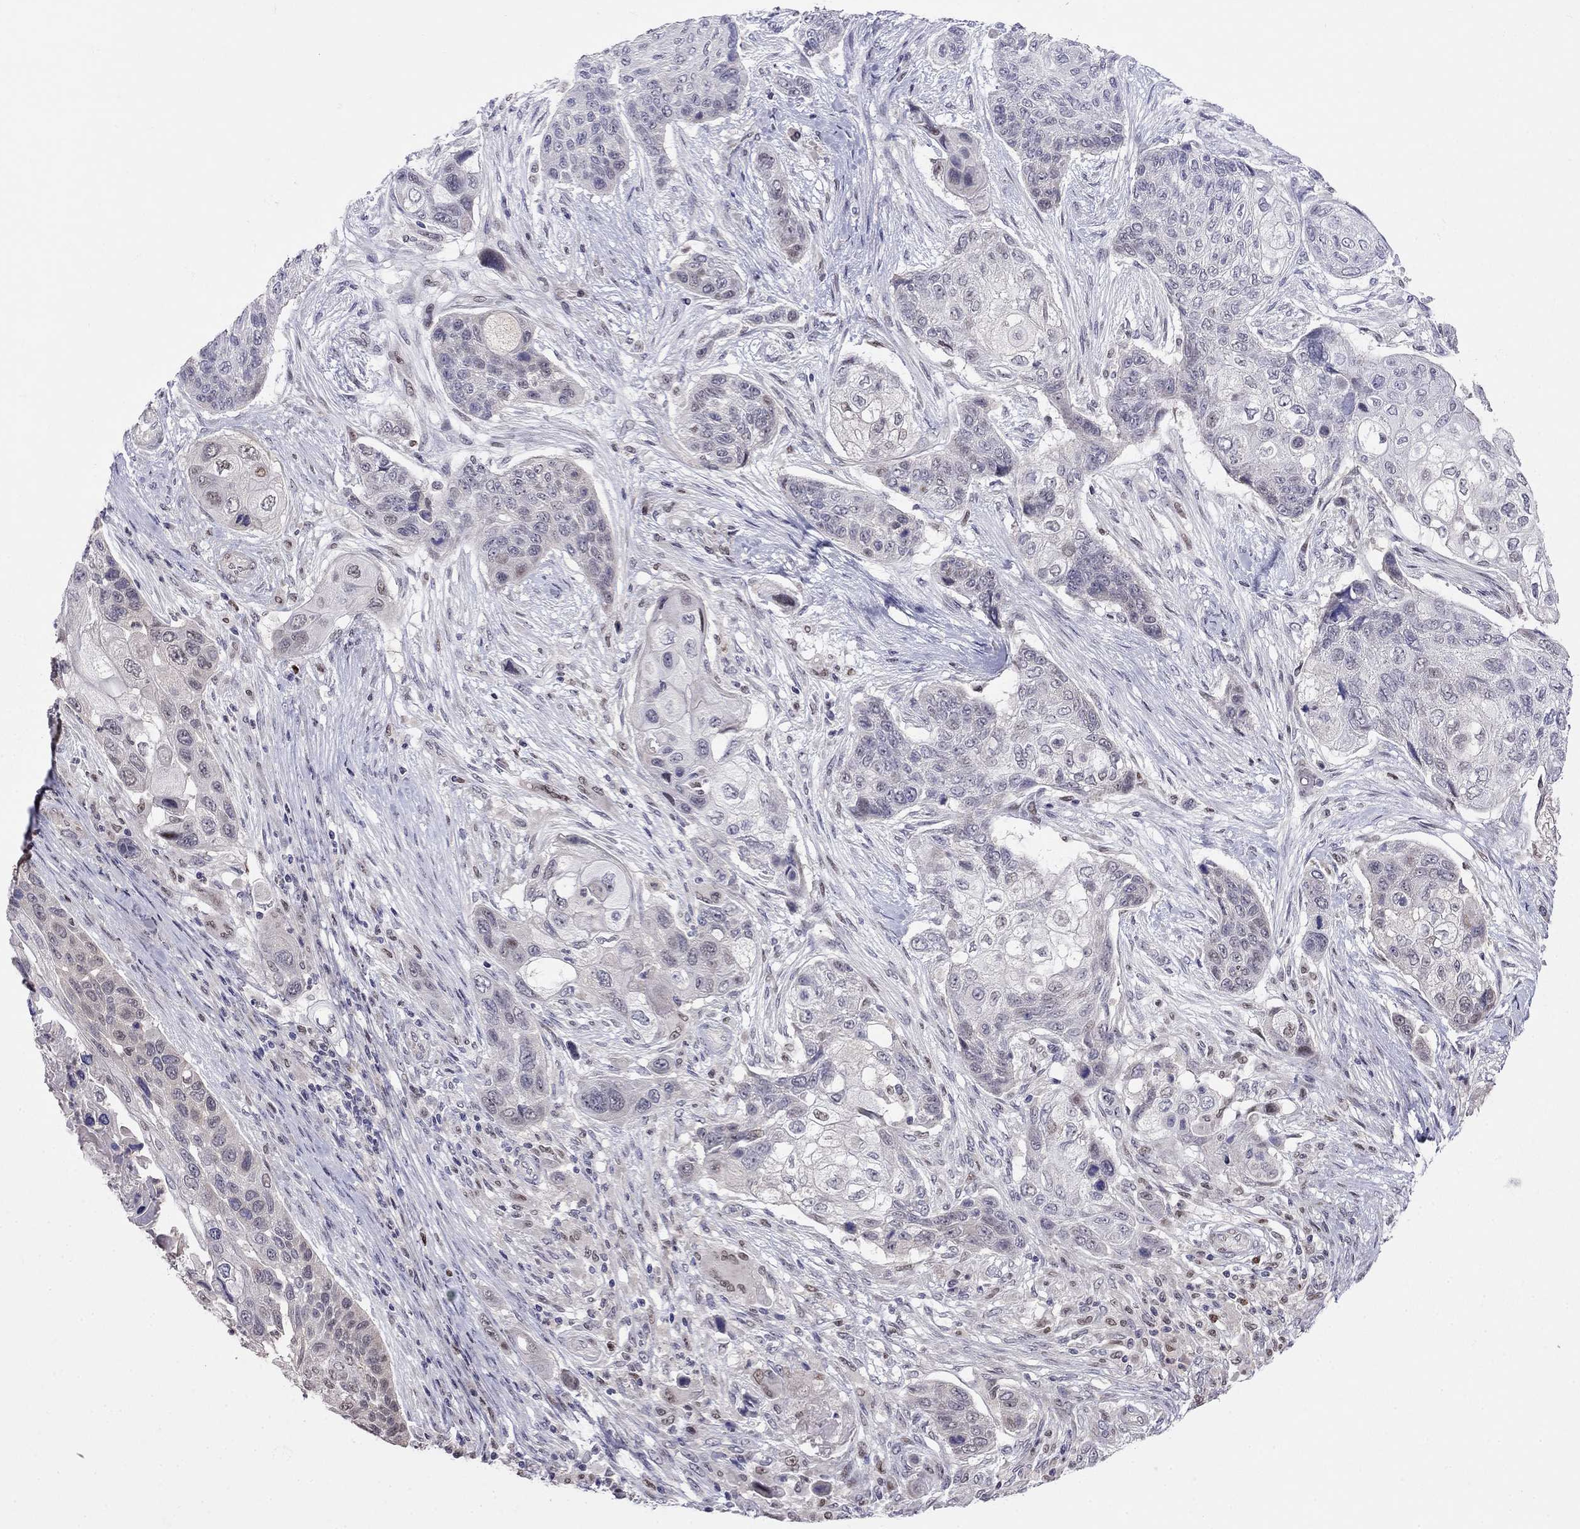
{"staining": {"intensity": "negative", "quantity": "none", "location": "none"}, "tissue": "lung cancer", "cell_type": "Tumor cells", "image_type": "cancer", "snomed": [{"axis": "morphology", "description": "Squamous cell carcinoma, NOS"}, {"axis": "topography", "description": "Lung"}], "caption": "A micrograph of human lung cancer (squamous cell carcinoma) is negative for staining in tumor cells.", "gene": "LRRC39", "patient": {"sex": "male", "age": 69}}